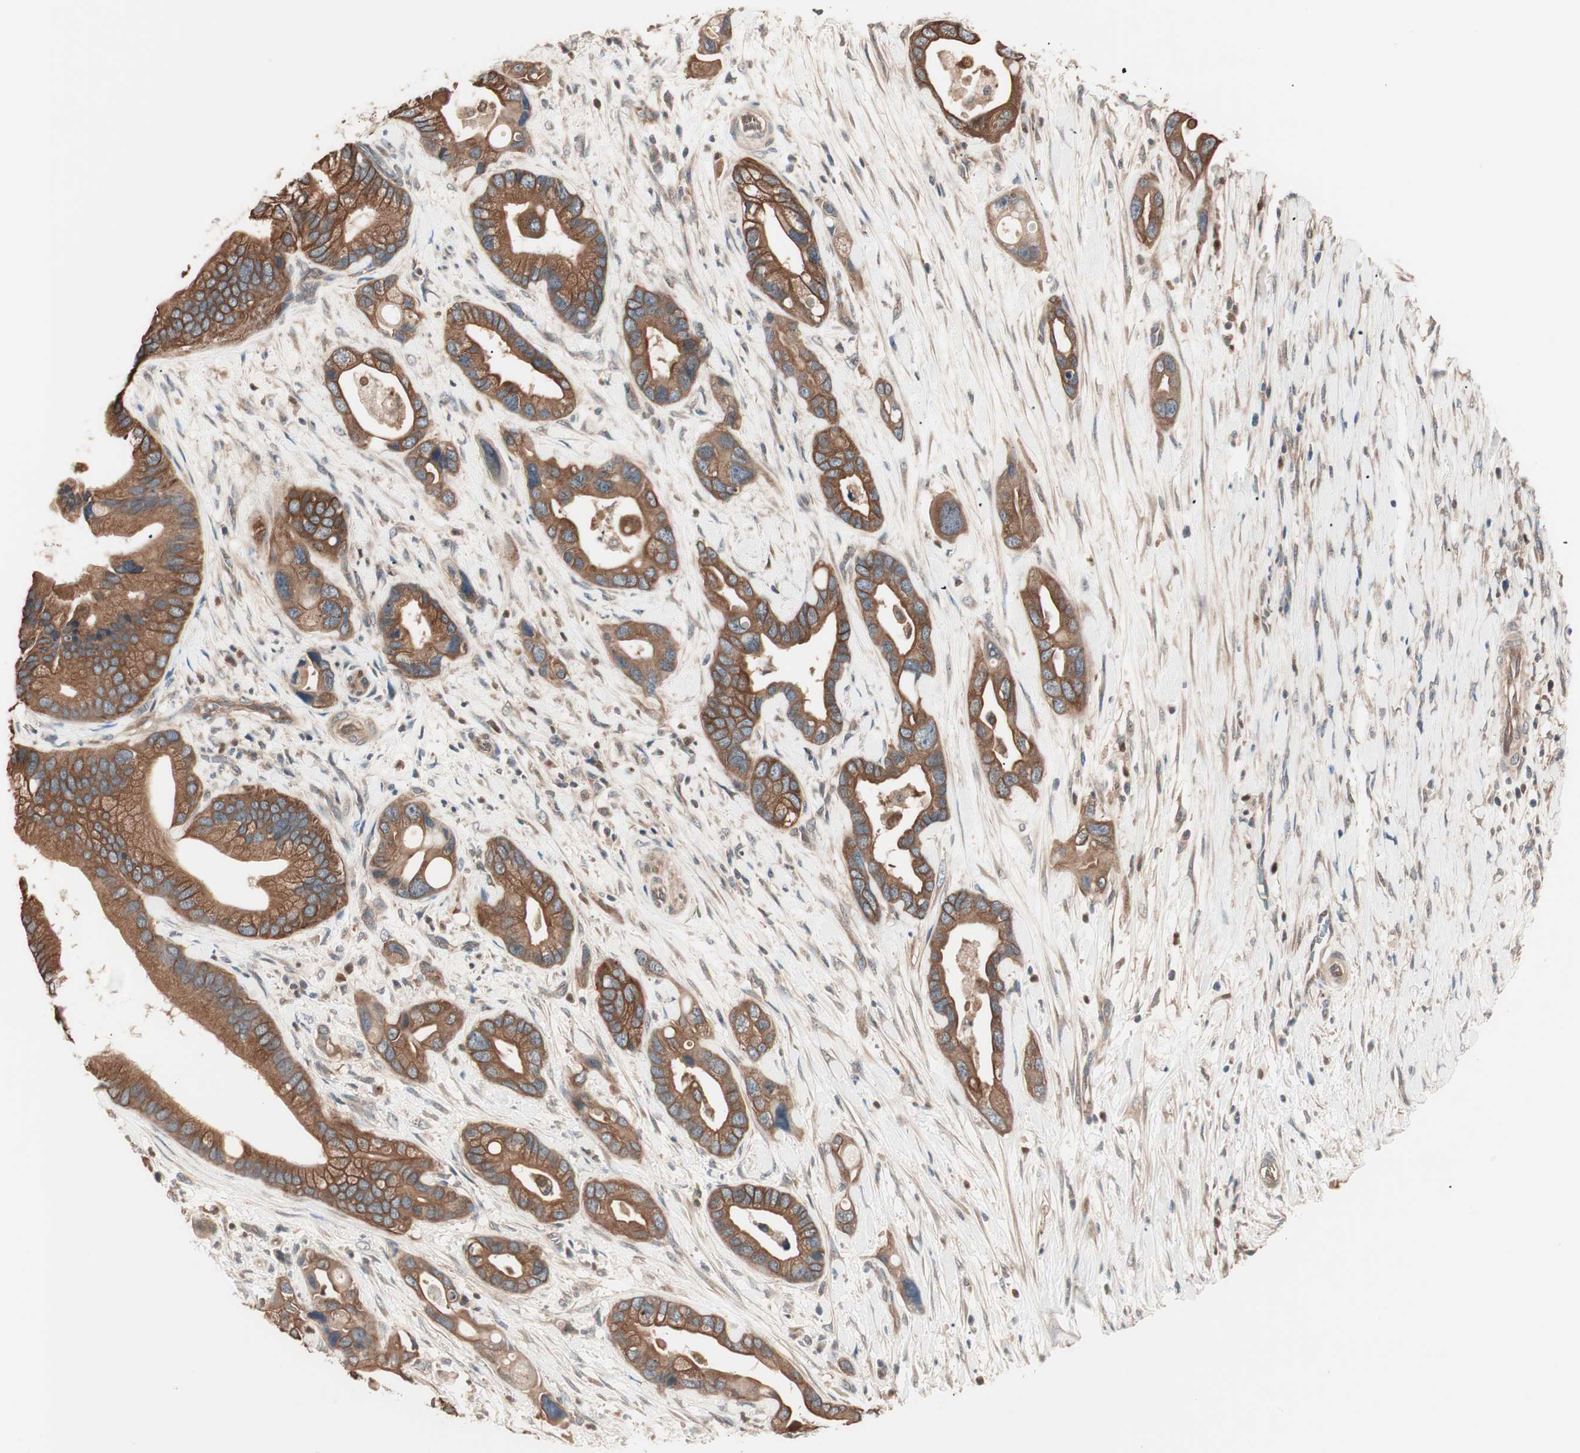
{"staining": {"intensity": "strong", "quantity": ">75%", "location": "cytoplasmic/membranous"}, "tissue": "pancreatic cancer", "cell_type": "Tumor cells", "image_type": "cancer", "snomed": [{"axis": "morphology", "description": "Adenocarcinoma, NOS"}, {"axis": "topography", "description": "Pancreas"}], "caption": "Adenocarcinoma (pancreatic) stained for a protein (brown) exhibits strong cytoplasmic/membranous positive staining in approximately >75% of tumor cells.", "gene": "TSG101", "patient": {"sex": "female", "age": 77}}